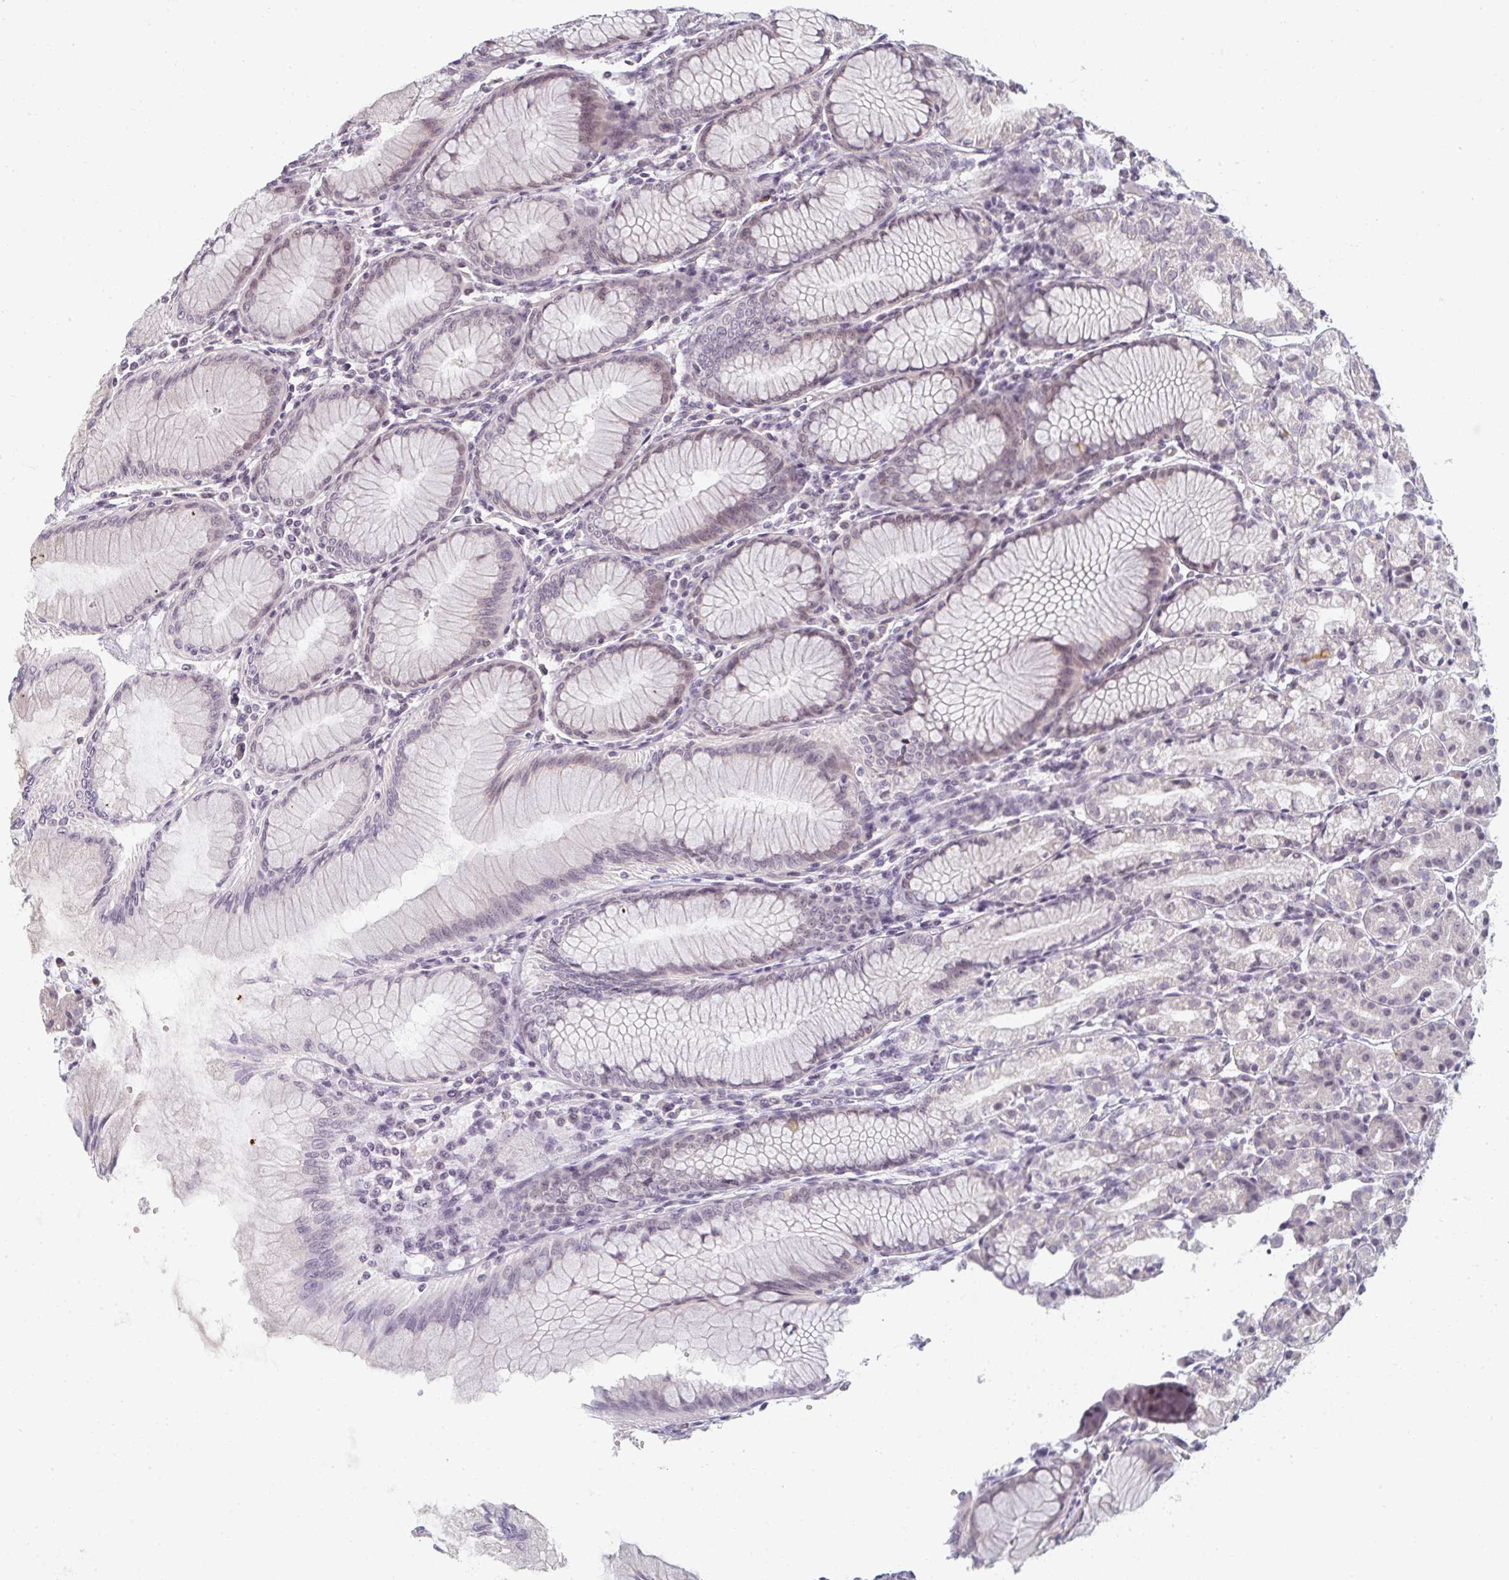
{"staining": {"intensity": "weak", "quantity": "<25%", "location": "nuclear"}, "tissue": "stomach", "cell_type": "Glandular cells", "image_type": "normal", "snomed": [{"axis": "morphology", "description": "Normal tissue, NOS"}, {"axis": "topography", "description": "Stomach"}], "caption": "Protein analysis of unremarkable stomach demonstrates no significant positivity in glandular cells.", "gene": "RBBP6", "patient": {"sex": "female", "age": 57}}